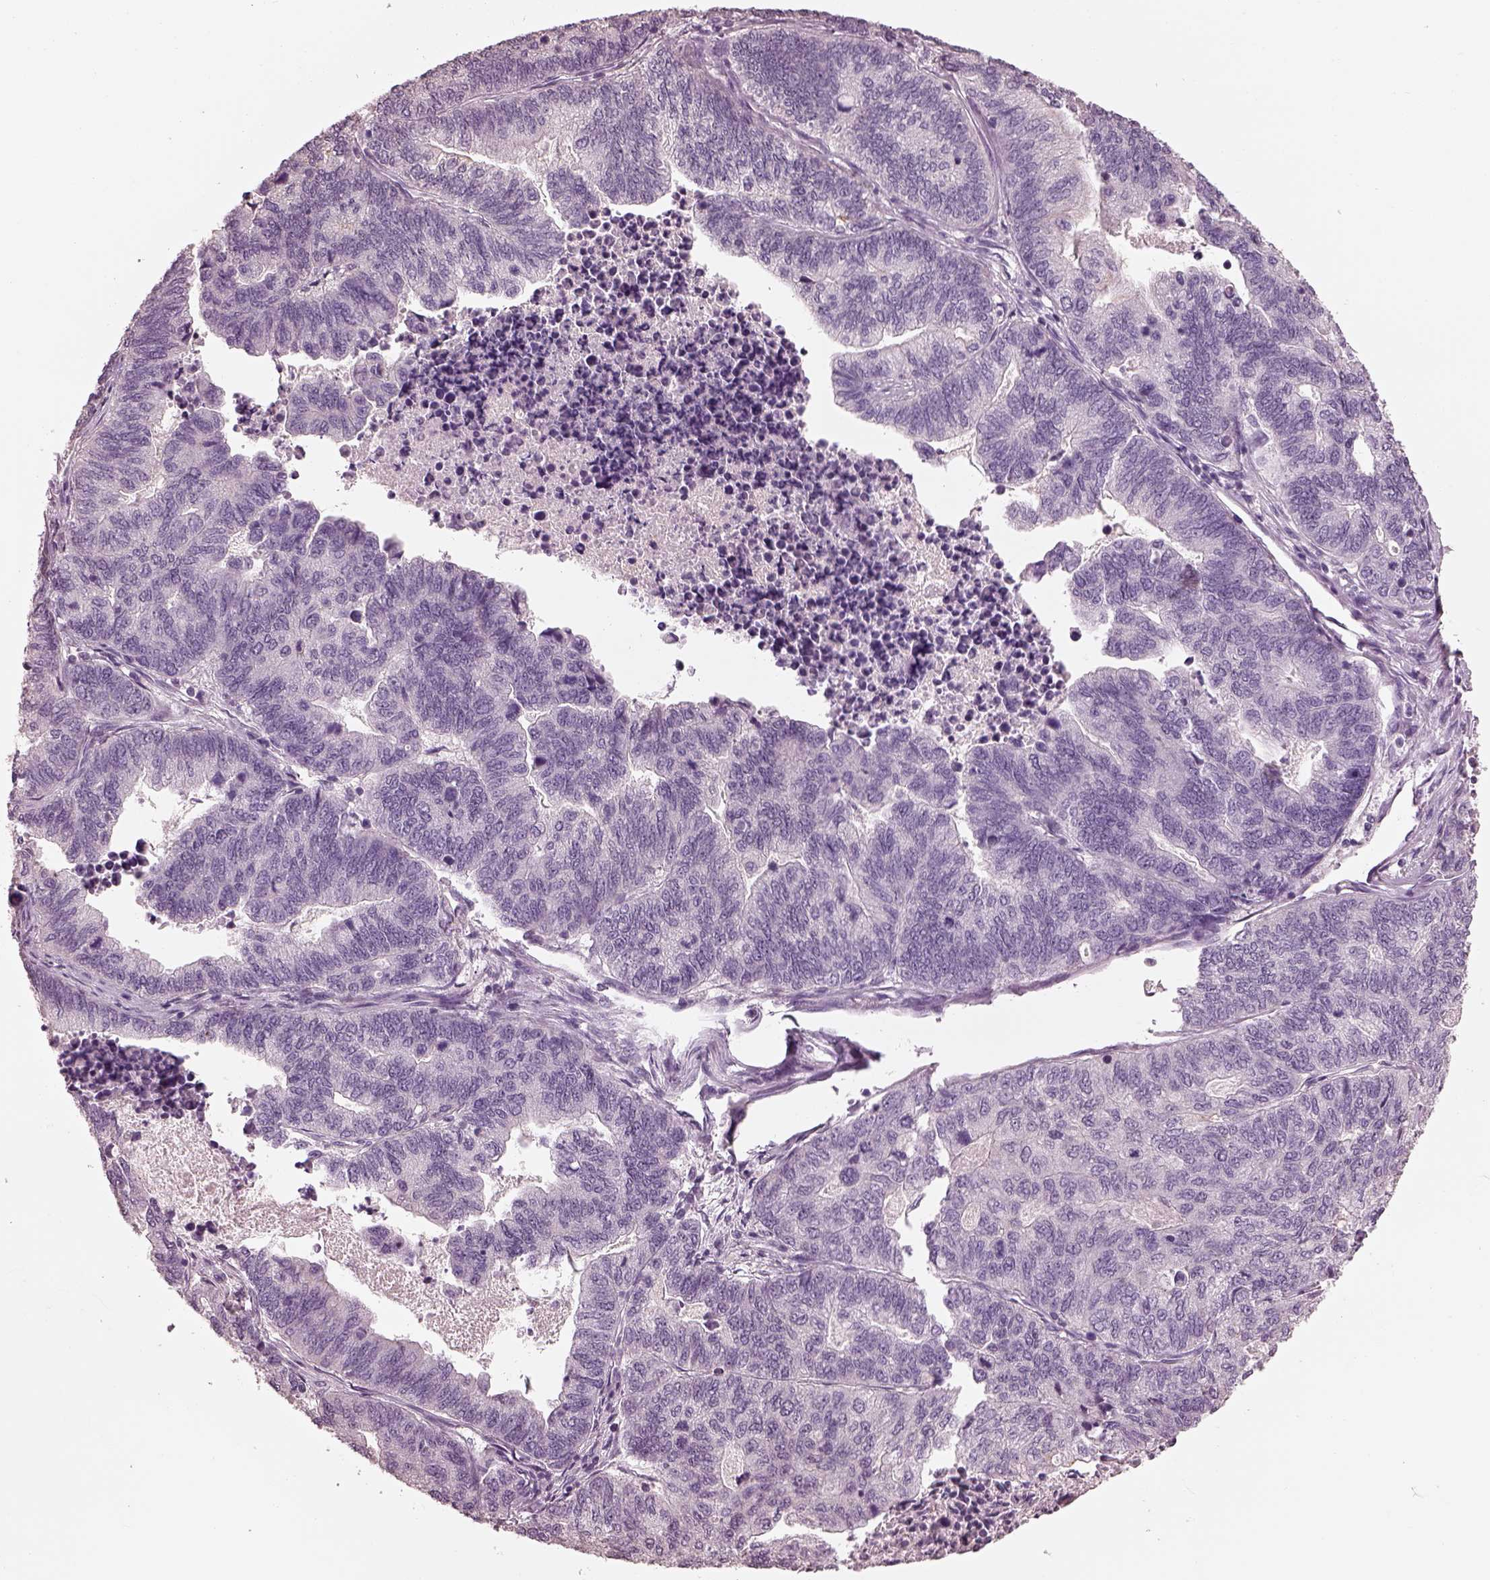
{"staining": {"intensity": "negative", "quantity": "none", "location": "none"}, "tissue": "stomach cancer", "cell_type": "Tumor cells", "image_type": "cancer", "snomed": [{"axis": "morphology", "description": "Adenocarcinoma, NOS"}, {"axis": "topography", "description": "Stomach, upper"}], "caption": "Immunohistochemistry (IHC) of stomach cancer (adenocarcinoma) exhibits no positivity in tumor cells.", "gene": "TSKS", "patient": {"sex": "female", "age": 67}}